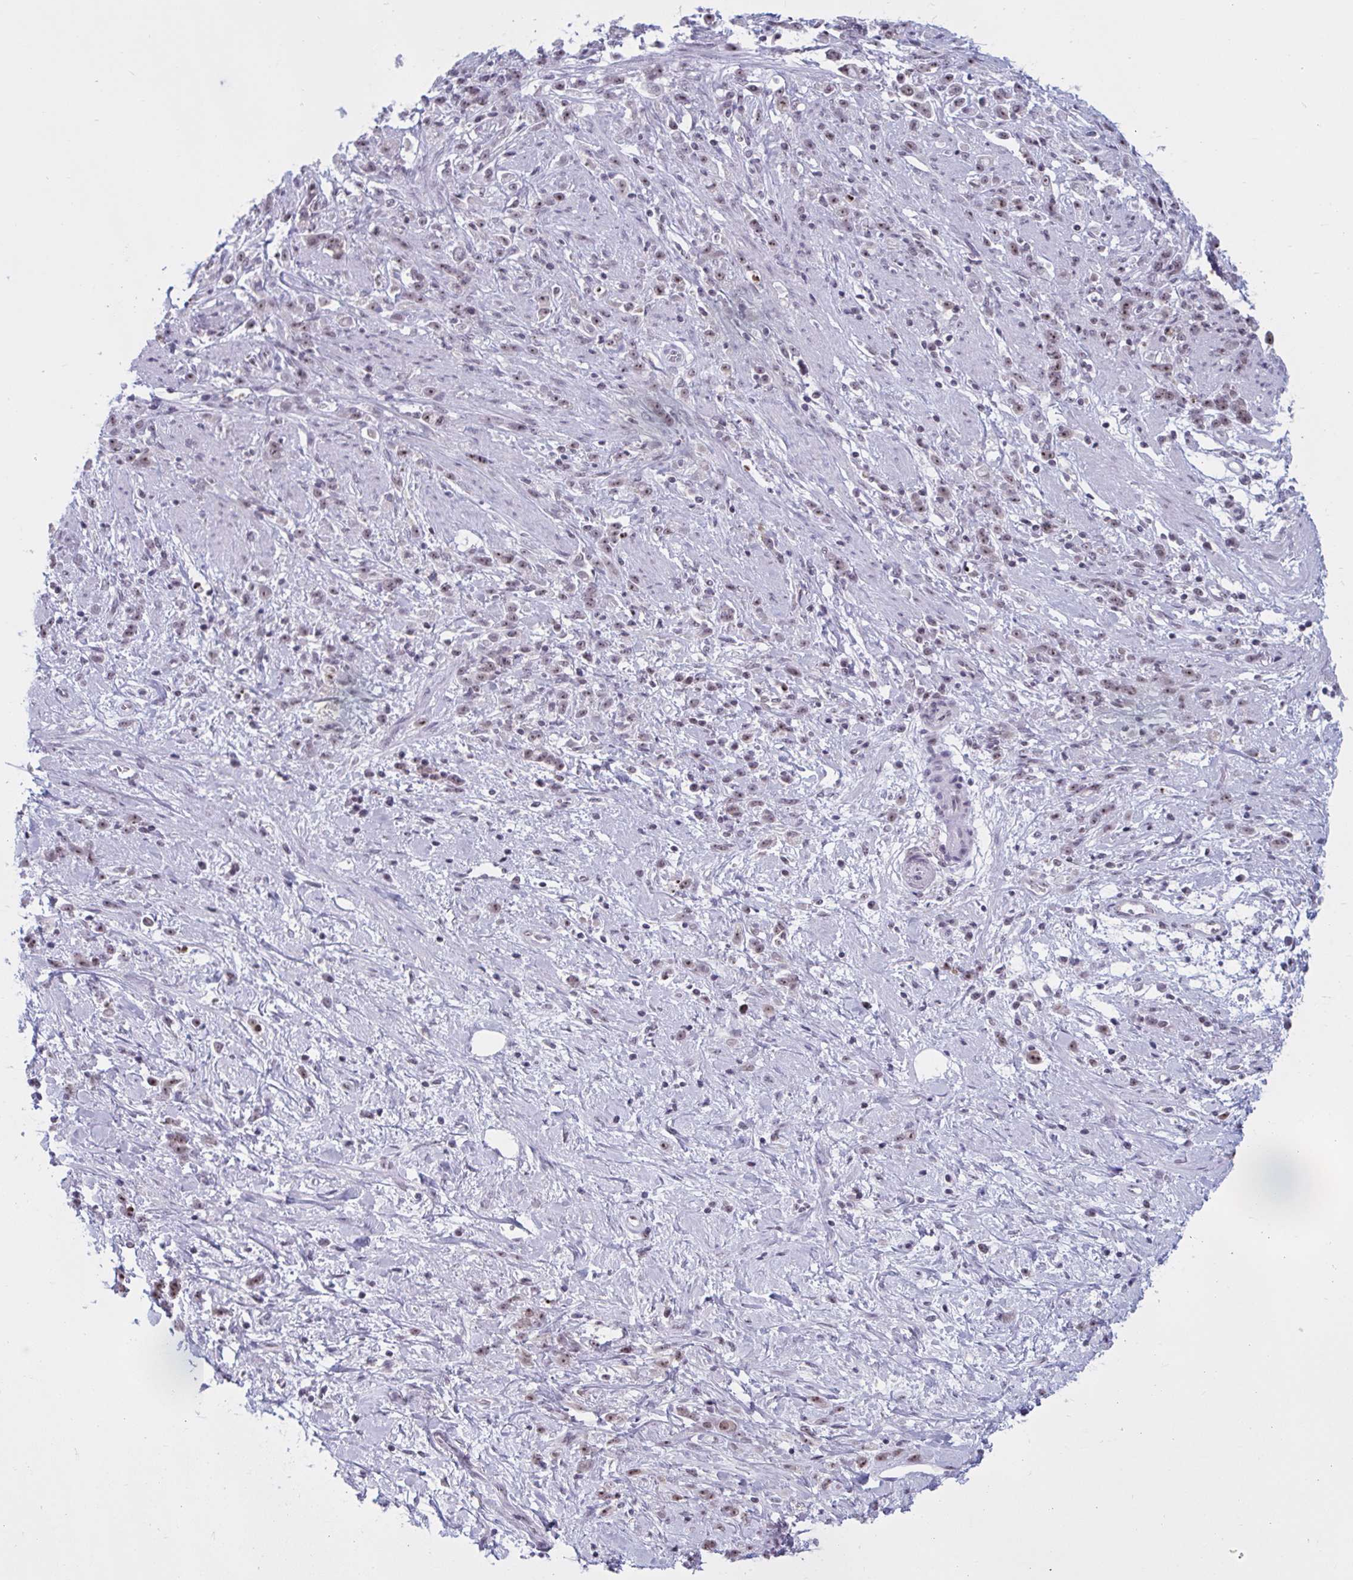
{"staining": {"intensity": "weak", "quantity": ">75%", "location": "nuclear"}, "tissue": "stomach cancer", "cell_type": "Tumor cells", "image_type": "cancer", "snomed": [{"axis": "morphology", "description": "Adenocarcinoma, NOS"}, {"axis": "topography", "description": "Stomach"}], "caption": "Brown immunohistochemical staining in stomach cancer demonstrates weak nuclear positivity in approximately >75% of tumor cells. The protein is shown in brown color, while the nuclei are stained blue.", "gene": "TGM6", "patient": {"sex": "female", "age": 60}}